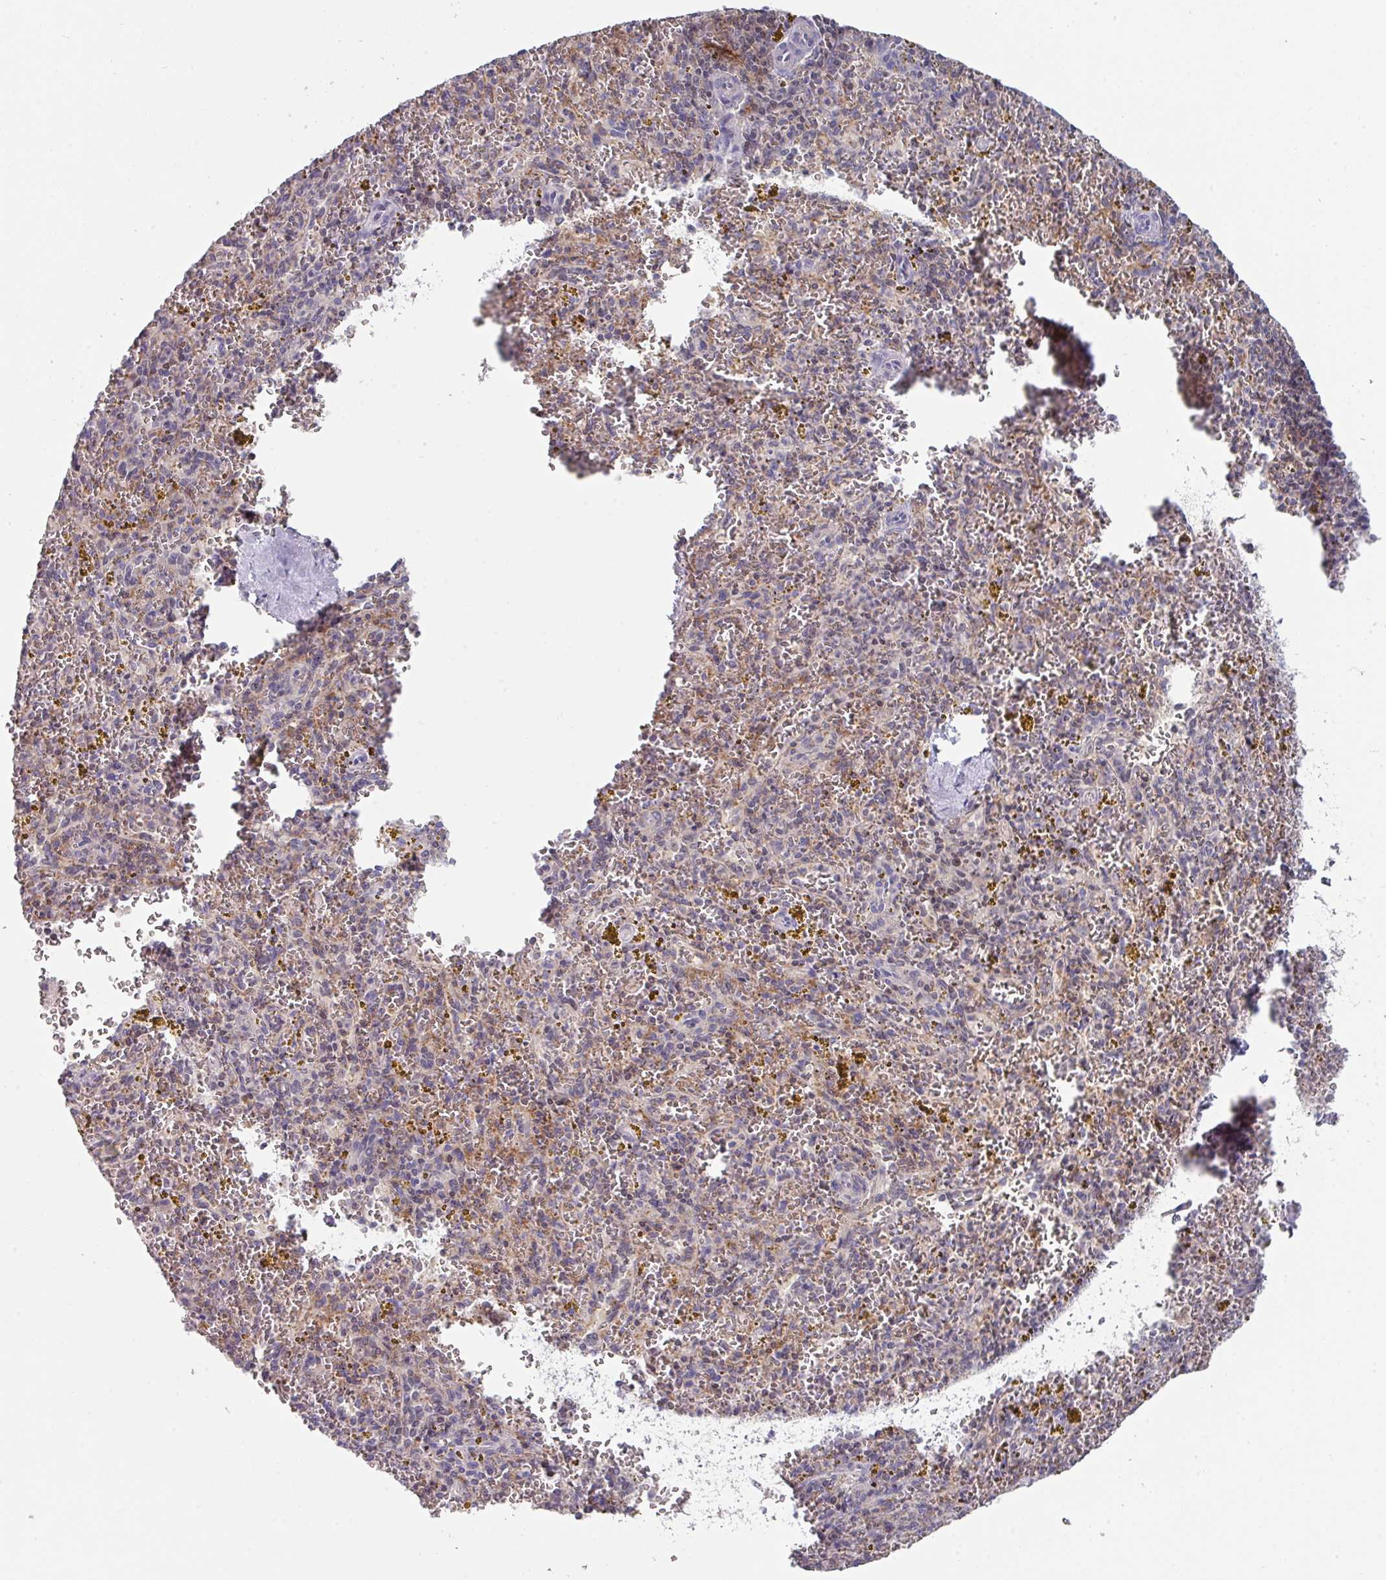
{"staining": {"intensity": "negative", "quantity": "none", "location": "none"}, "tissue": "spleen", "cell_type": "Cells in red pulp", "image_type": "normal", "snomed": [{"axis": "morphology", "description": "Normal tissue, NOS"}, {"axis": "topography", "description": "Spleen"}], "caption": "High magnification brightfield microscopy of unremarkable spleen stained with DAB (brown) and counterstained with hematoxylin (blue): cells in red pulp show no significant positivity. (Stains: DAB (3,3'-diaminobenzidine) immunohistochemistry with hematoxylin counter stain, Microscopy: brightfield microscopy at high magnification).", "gene": "DCAF12L1", "patient": {"sex": "male", "age": 57}}